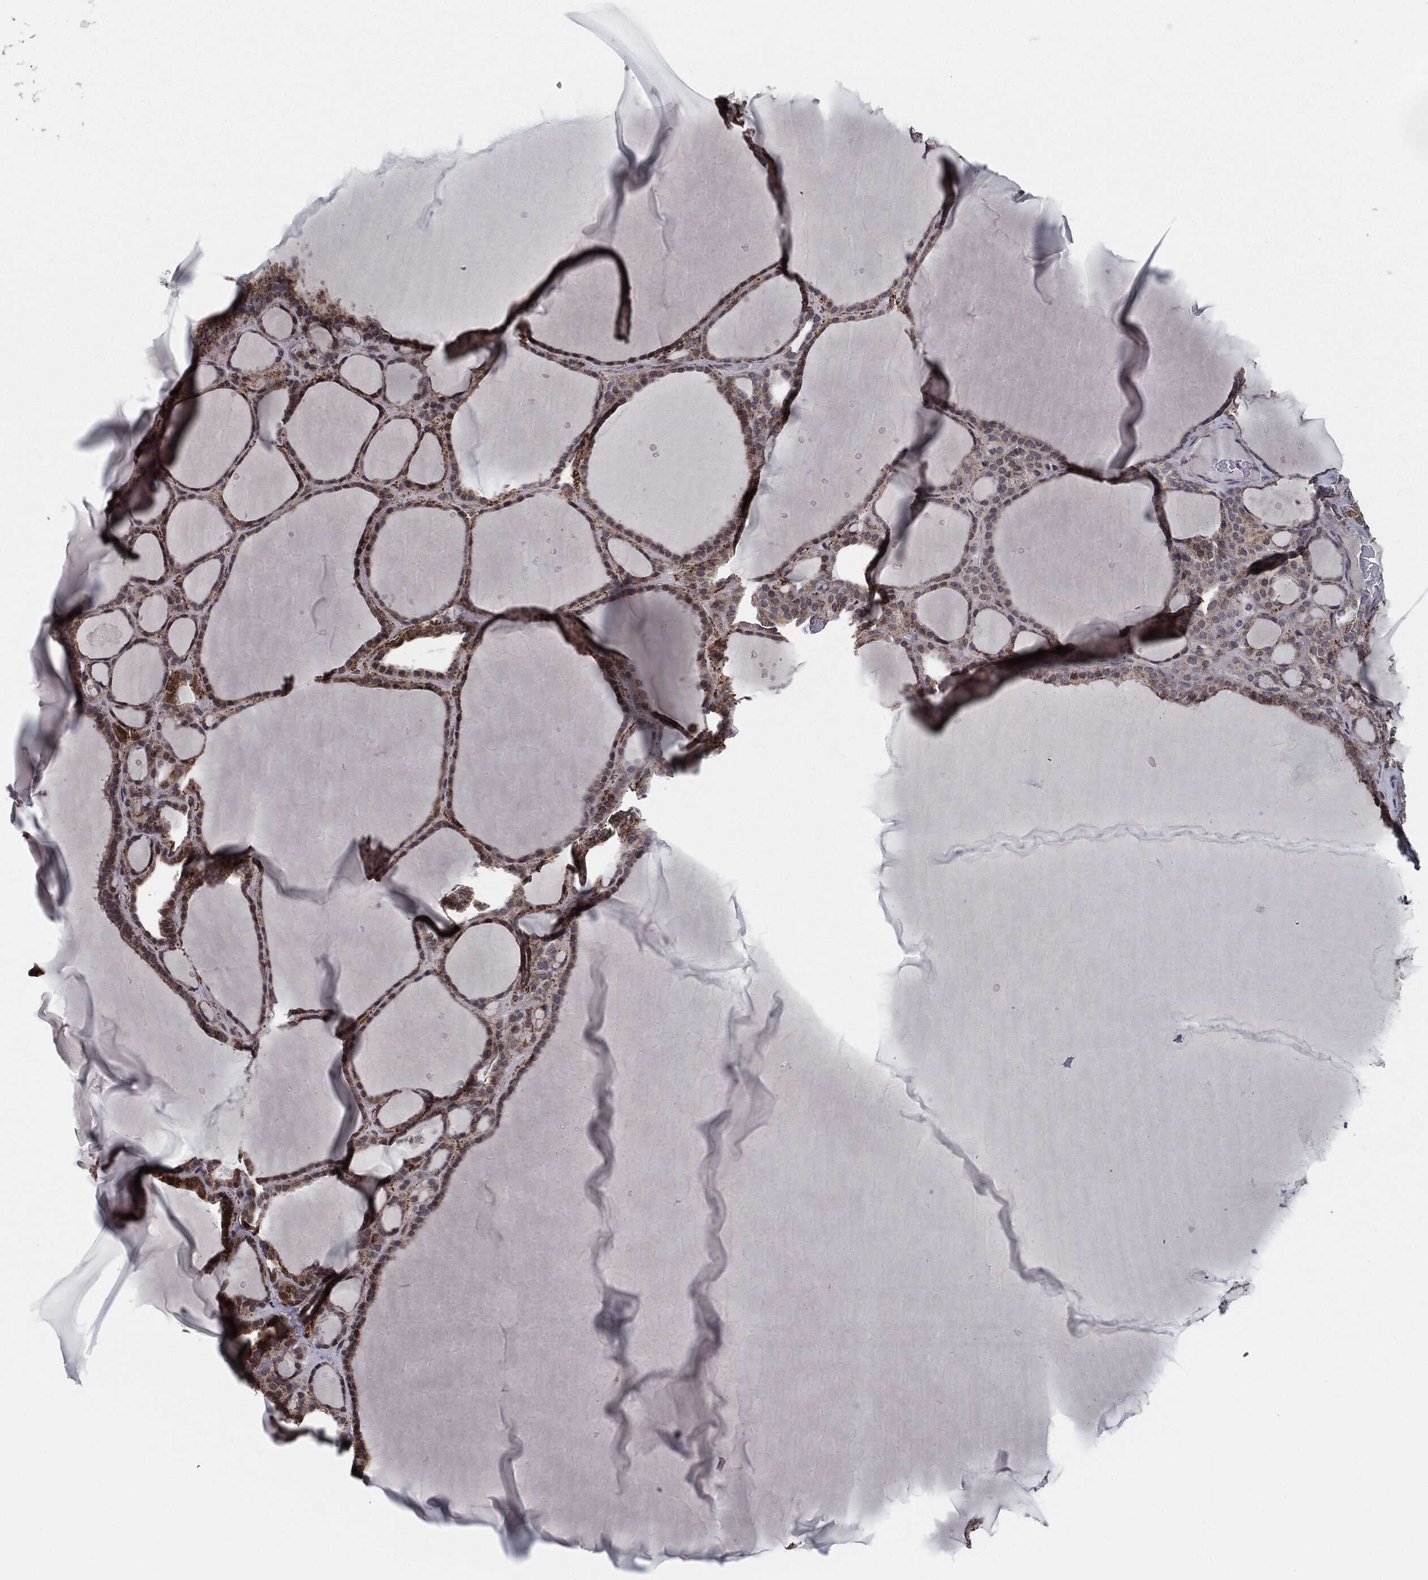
{"staining": {"intensity": "moderate", "quantity": ">75%", "location": "cytoplasmic/membranous"}, "tissue": "thyroid gland", "cell_type": "Glandular cells", "image_type": "normal", "snomed": [{"axis": "morphology", "description": "Normal tissue, NOS"}, {"axis": "topography", "description": "Thyroid gland"}], "caption": "Glandular cells demonstrate medium levels of moderate cytoplasmic/membranous positivity in about >75% of cells in benign human thyroid gland.", "gene": "CHCHD2", "patient": {"sex": "male", "age": 63}}